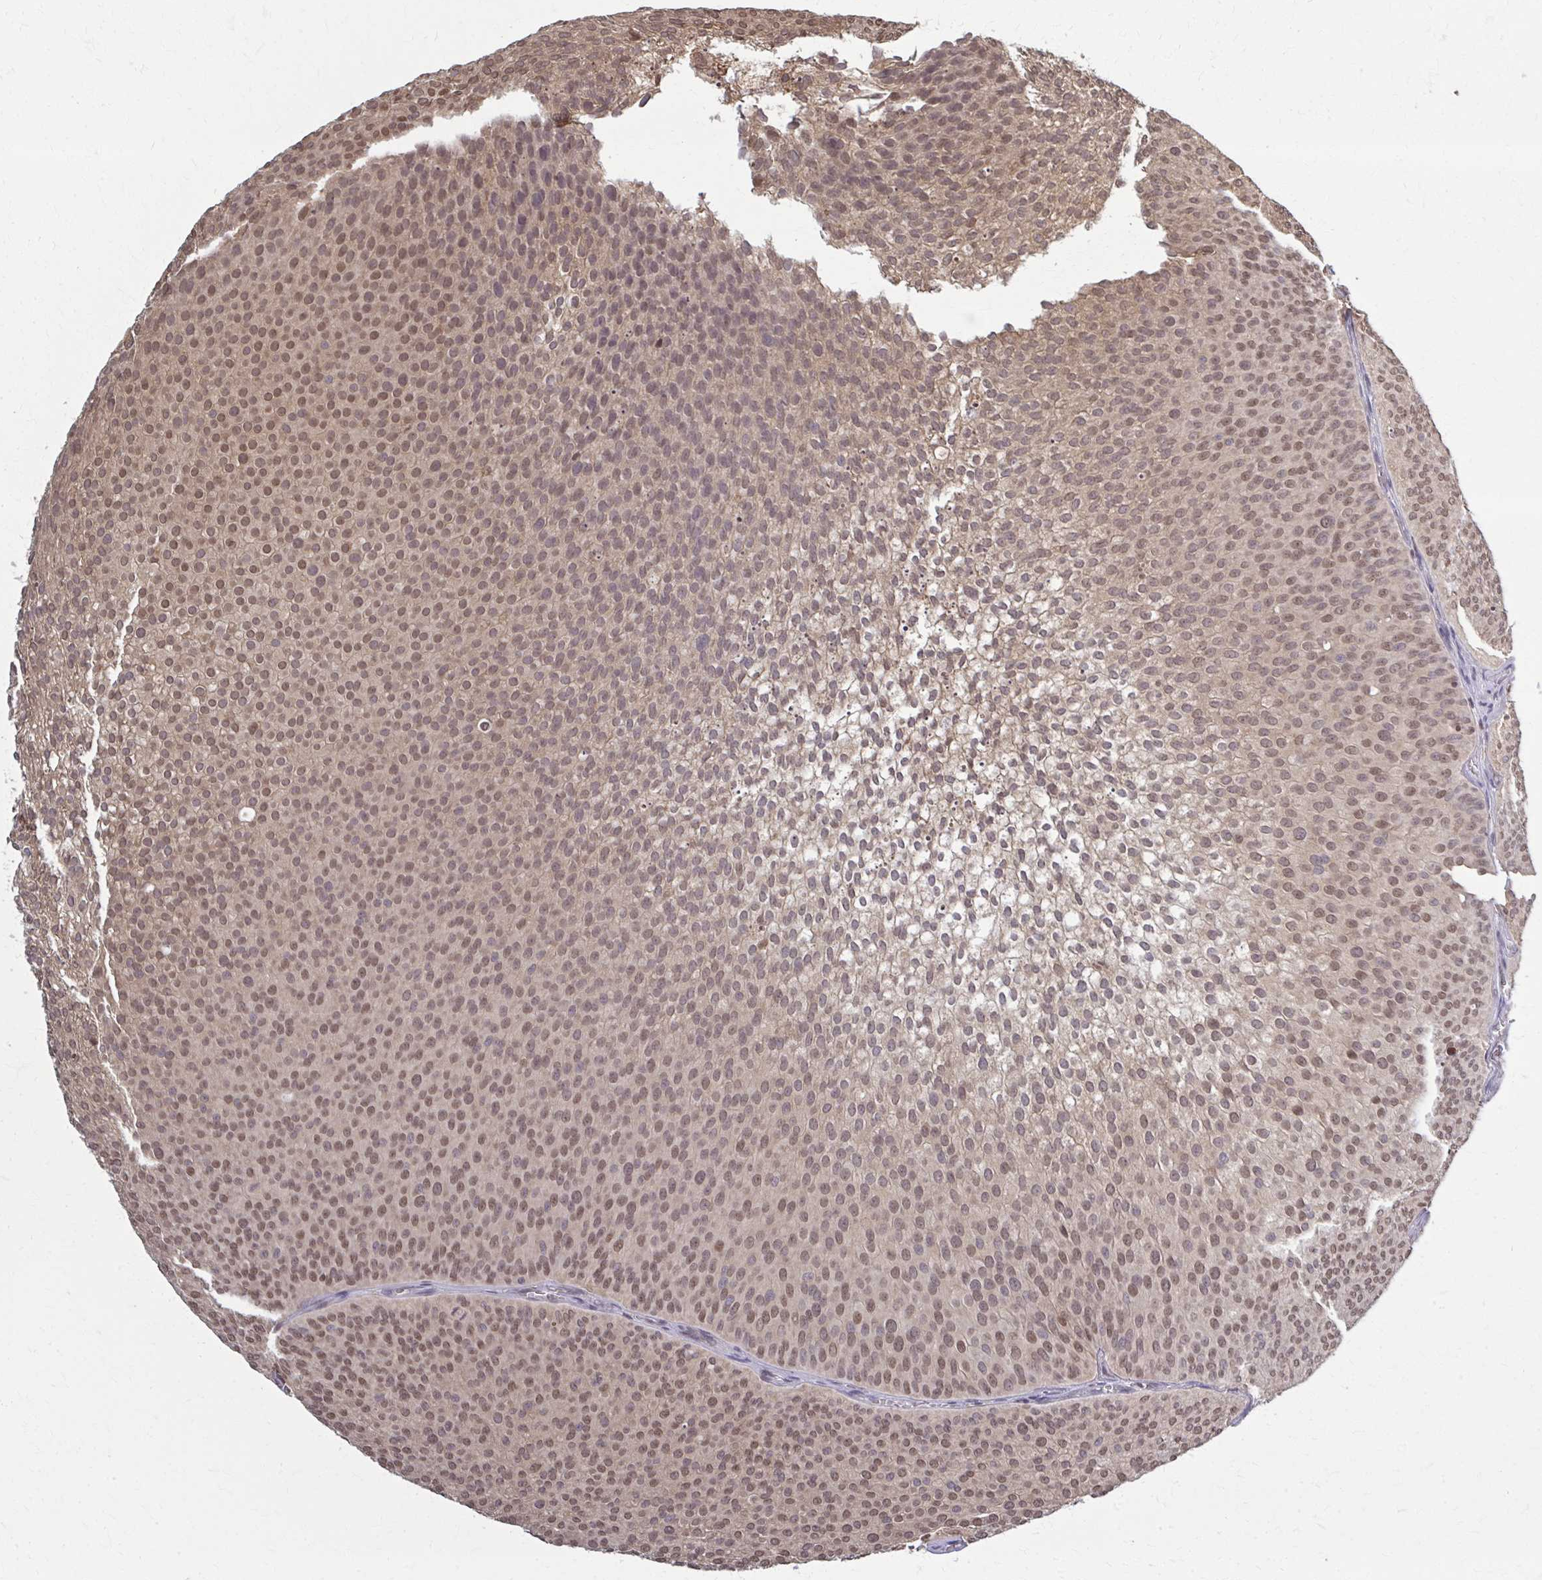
{"staining": {"intensity": "moderate", "quantity": ">75%", "location": "nuclear"}, "tissue": "urothelial cancer", "cell_type": "Tumor cells", "image_type": "cancer", "snomed": [{"axis": "morphology", "description": "Urothelial carcinoma, Low grade"}, {"axis": "topography", "description": "Urinary bladder"}], "caption": "Urothelial carcinoma (low-grade) stained for a protein reveals moderate nuclear positivity in tumor cells.", "gene": "MDH1", "patient": {"sex": "male", "age": 91}}